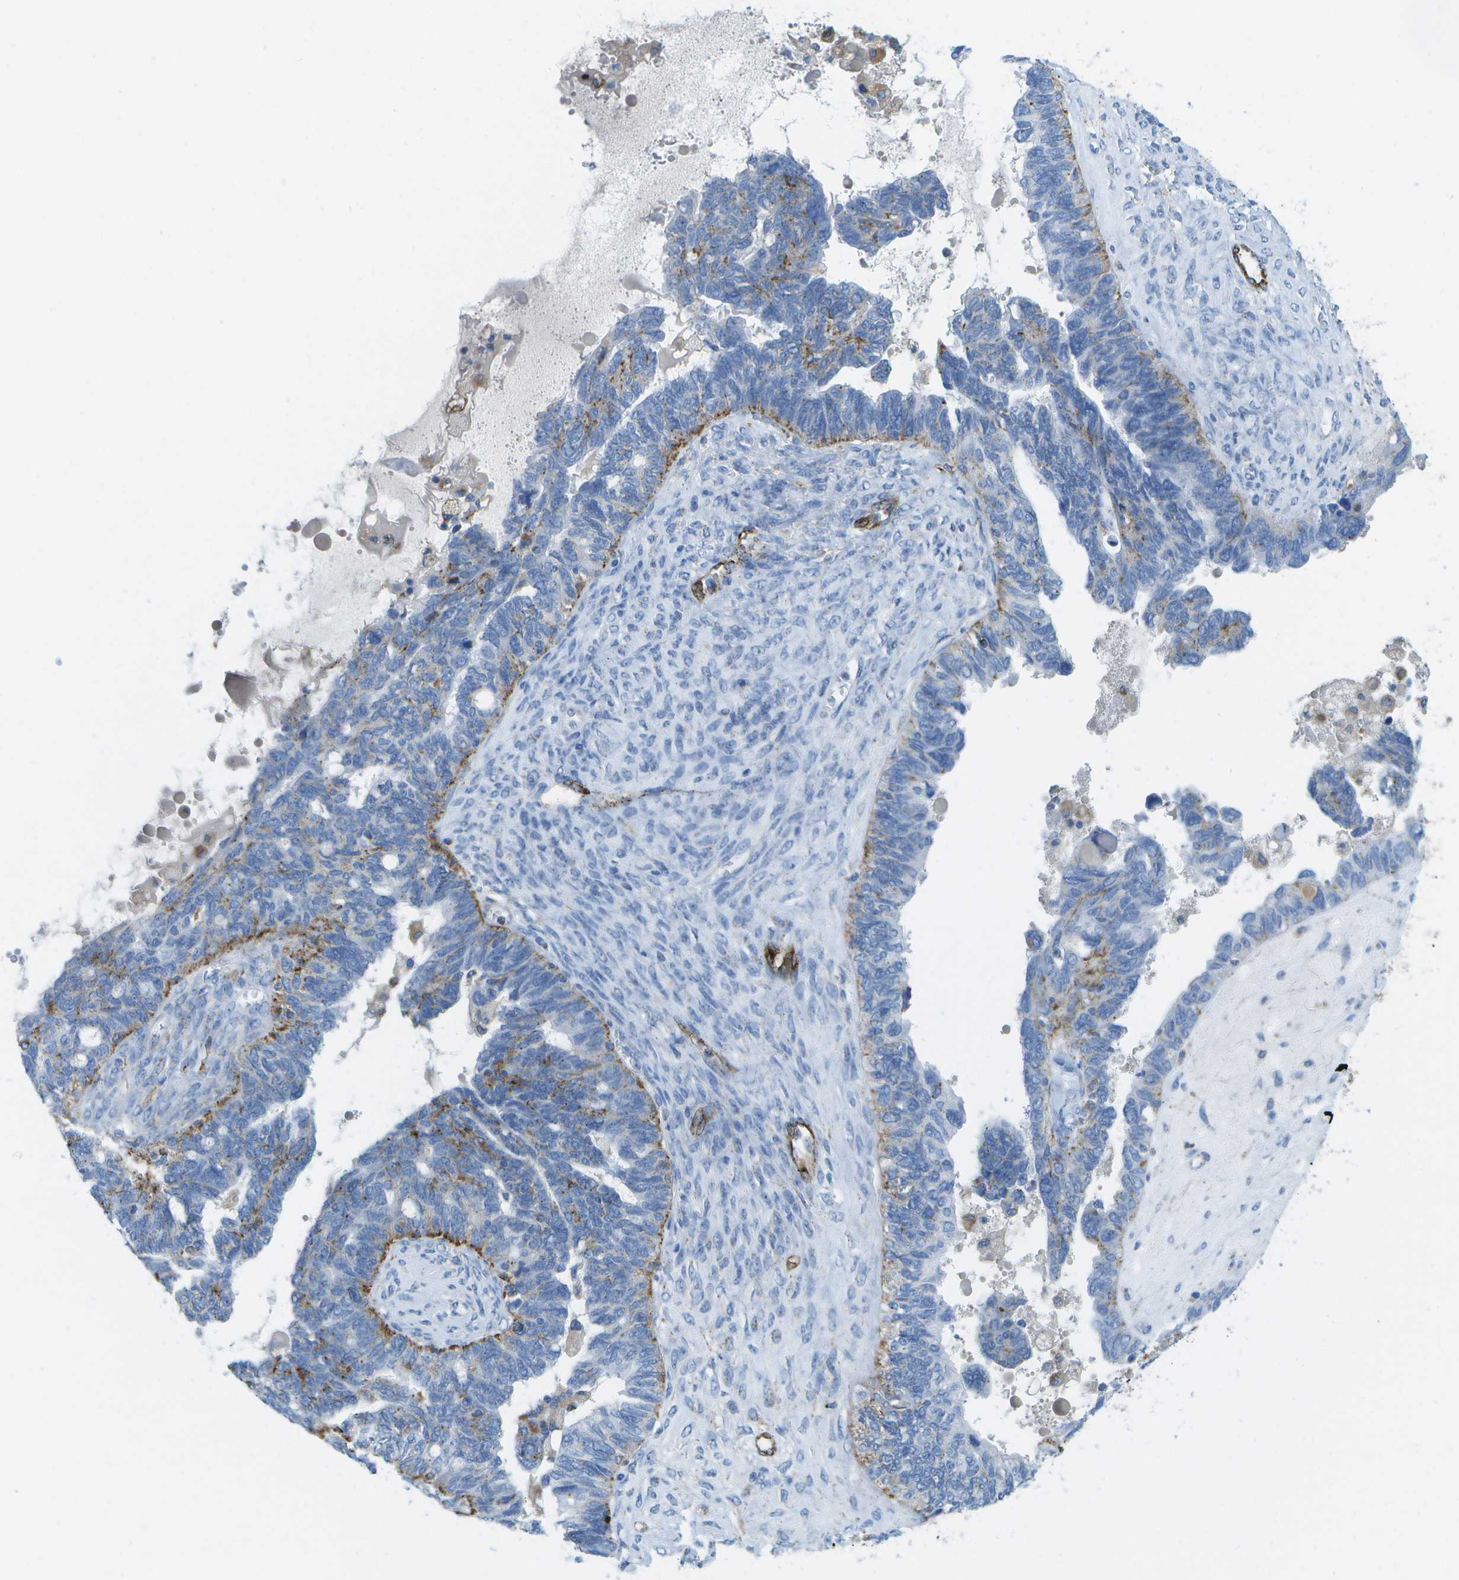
{"staining": {"intensity": "moderate", "quantity": "<25%", "location": "cytoplasmic/membranous"}, "tissue": "ovarian cancer", "cell_type": "Tumor cells", "image_type": "cancer", "snomed": [{"axis": "morphology", "description": "Cystadenocarcinoma, serous, NOS"}, {"axis": "topography", "description": "Ovary"}], "caption": "This micrograph demonstrates immunohistochemistry staining of serous cystadenocarcinoma (ovarian), with low moderate cytoplasmic/membranous staining in approximately <25% of tumor cells.", "gene": "PRCP", "patient": {"sex": "female", "age": 79}}